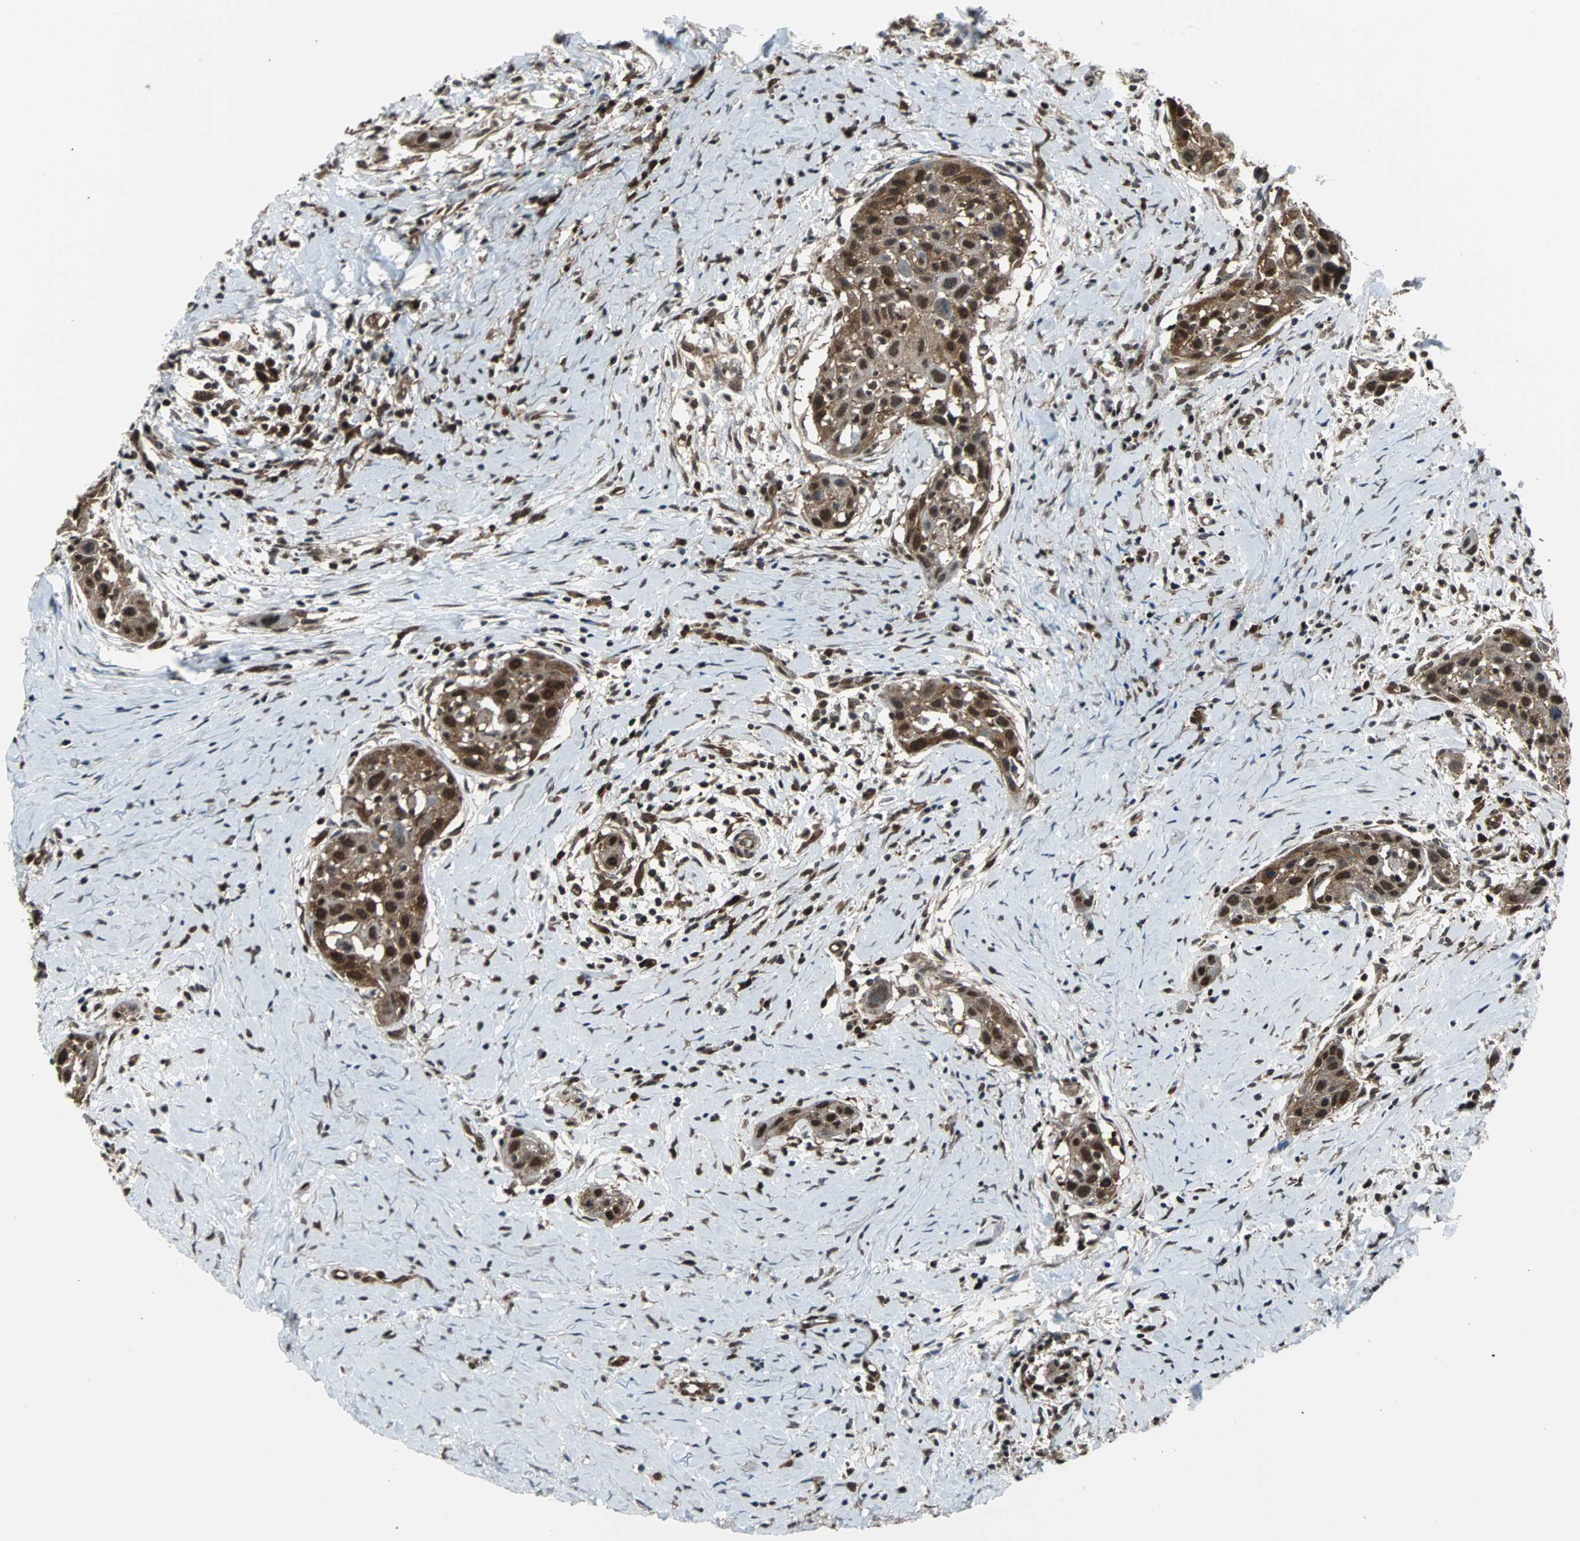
{"staining": {"intensity": "strong", "quantity": ">75%", "location": "cytoplasmic/membranous,nuclear"}, "tissue": "head and neck cancer", "cell_type": "Tumor cells", "image_type": "cancer", "snomed": [{"axis": "morphology", "description": "Squamous cell carcinoma, NOS"}, {"axis": "topography", "description": "Oral tissue"}, {"axis": "topography", "description": "Head-Neck"}], "caption": "Immunohistochemistry (IHC) micrograph of human head and neck squamous cell carcinoma stained for a protein (brown), which reveals high levels of strong cytoplasmic/membranous and nuclear staining in approximately >75% of tumor cells.", "gene": "VCP", "patient": {"sex": "female", "age": 50}}